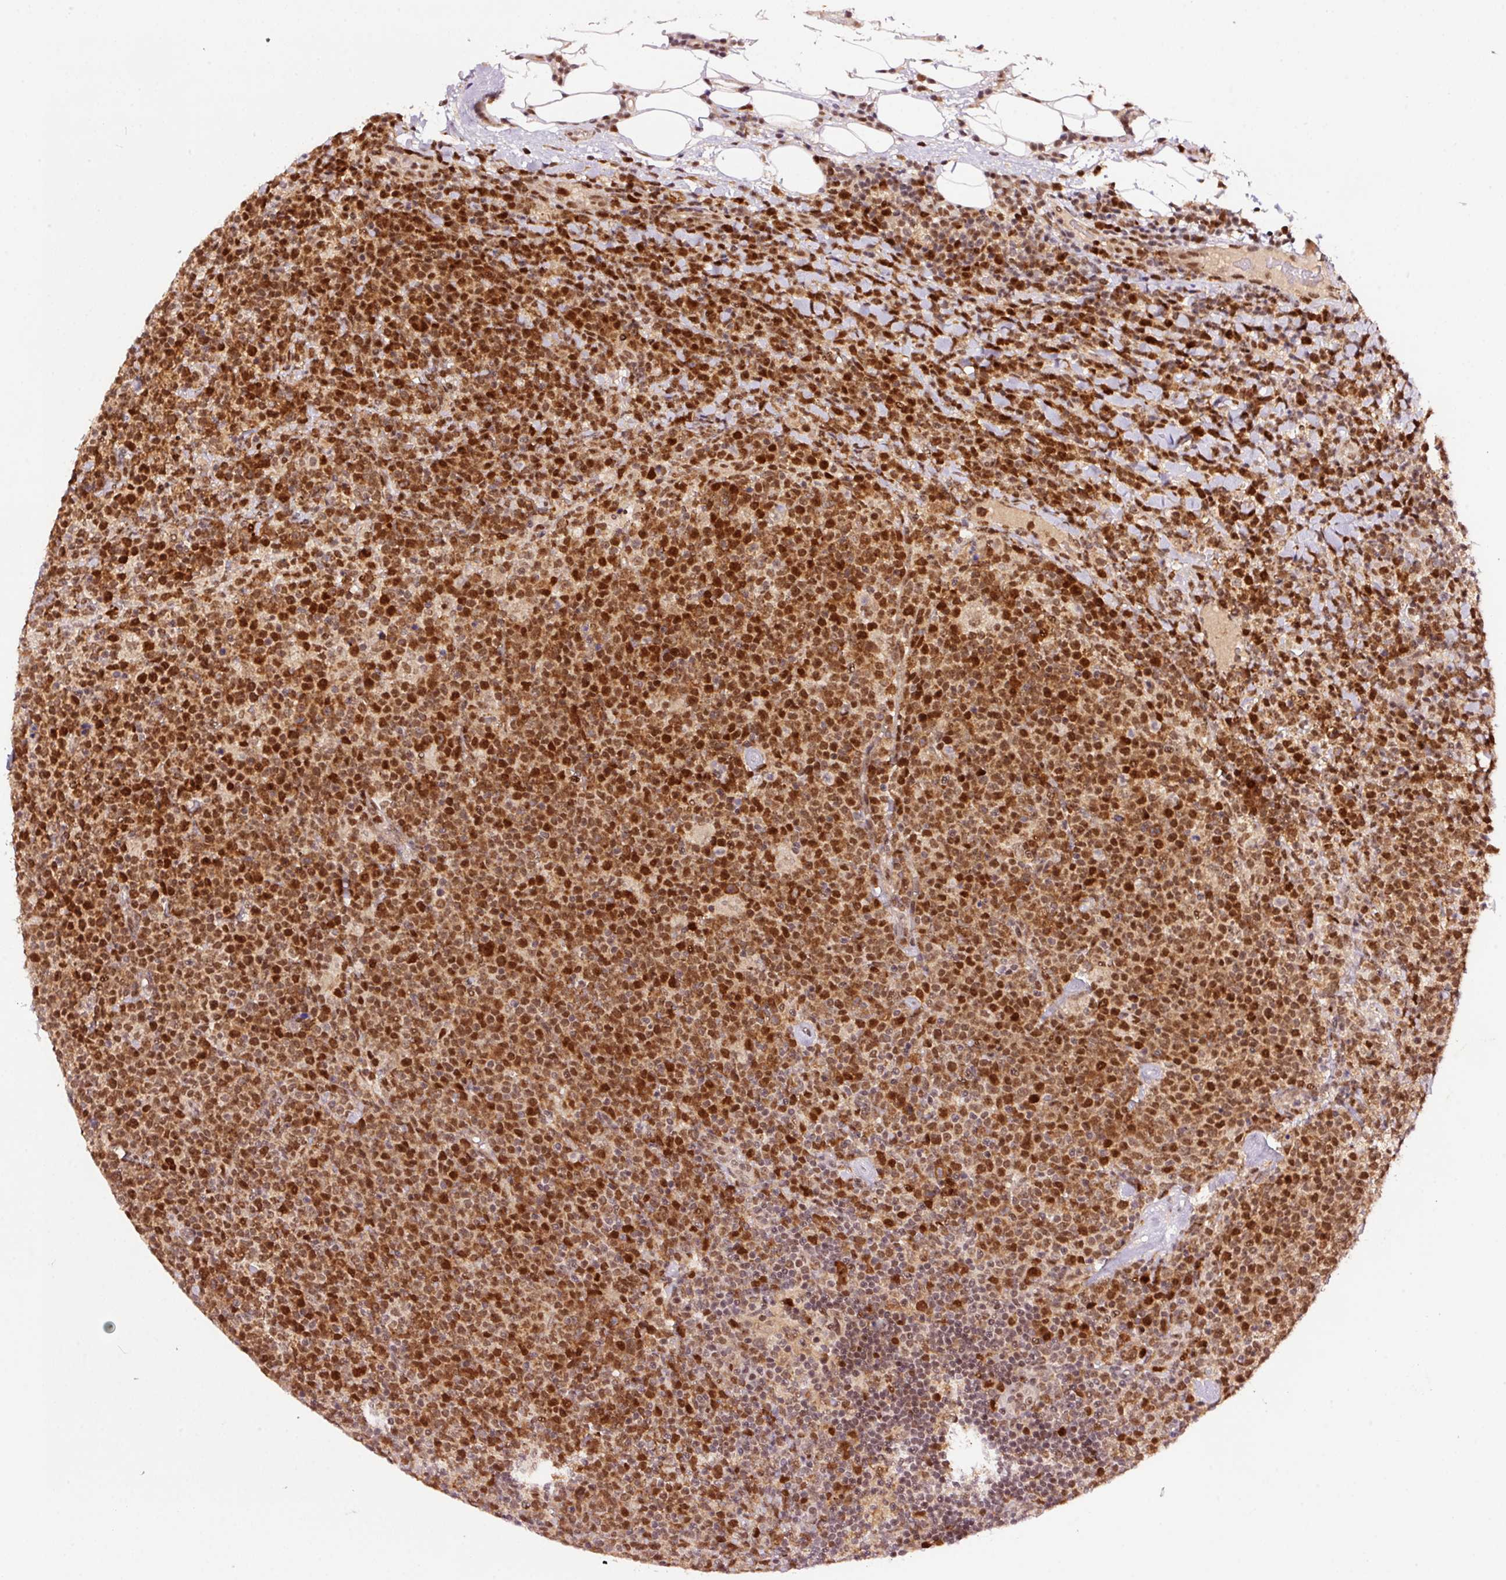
{"staining": {"intensity": "strong", "quantity": ">75%", "location": "cytoplasmic/membranous,nuclear"}, "tissue": "lymphoma", "cell_type": "Tumor cells", "image_type": "cancer", "snomed": [{"axis": "morphology", "description": "Malignant lymphoma, non-Hodgkin's type, High grade"}, {"axis": "topography", "description": "Lymph node"}], "caption": "Protein staining demonstrates strong cytoplasmic/membranous and nuclear staining in about >75% of tumor cells in high-grade malignant lymphoma, non-Hodgkin's type. Nuclei are stained in blue.", "gene": "RFC4", "patient": {"sex": "male", "age": 61}}